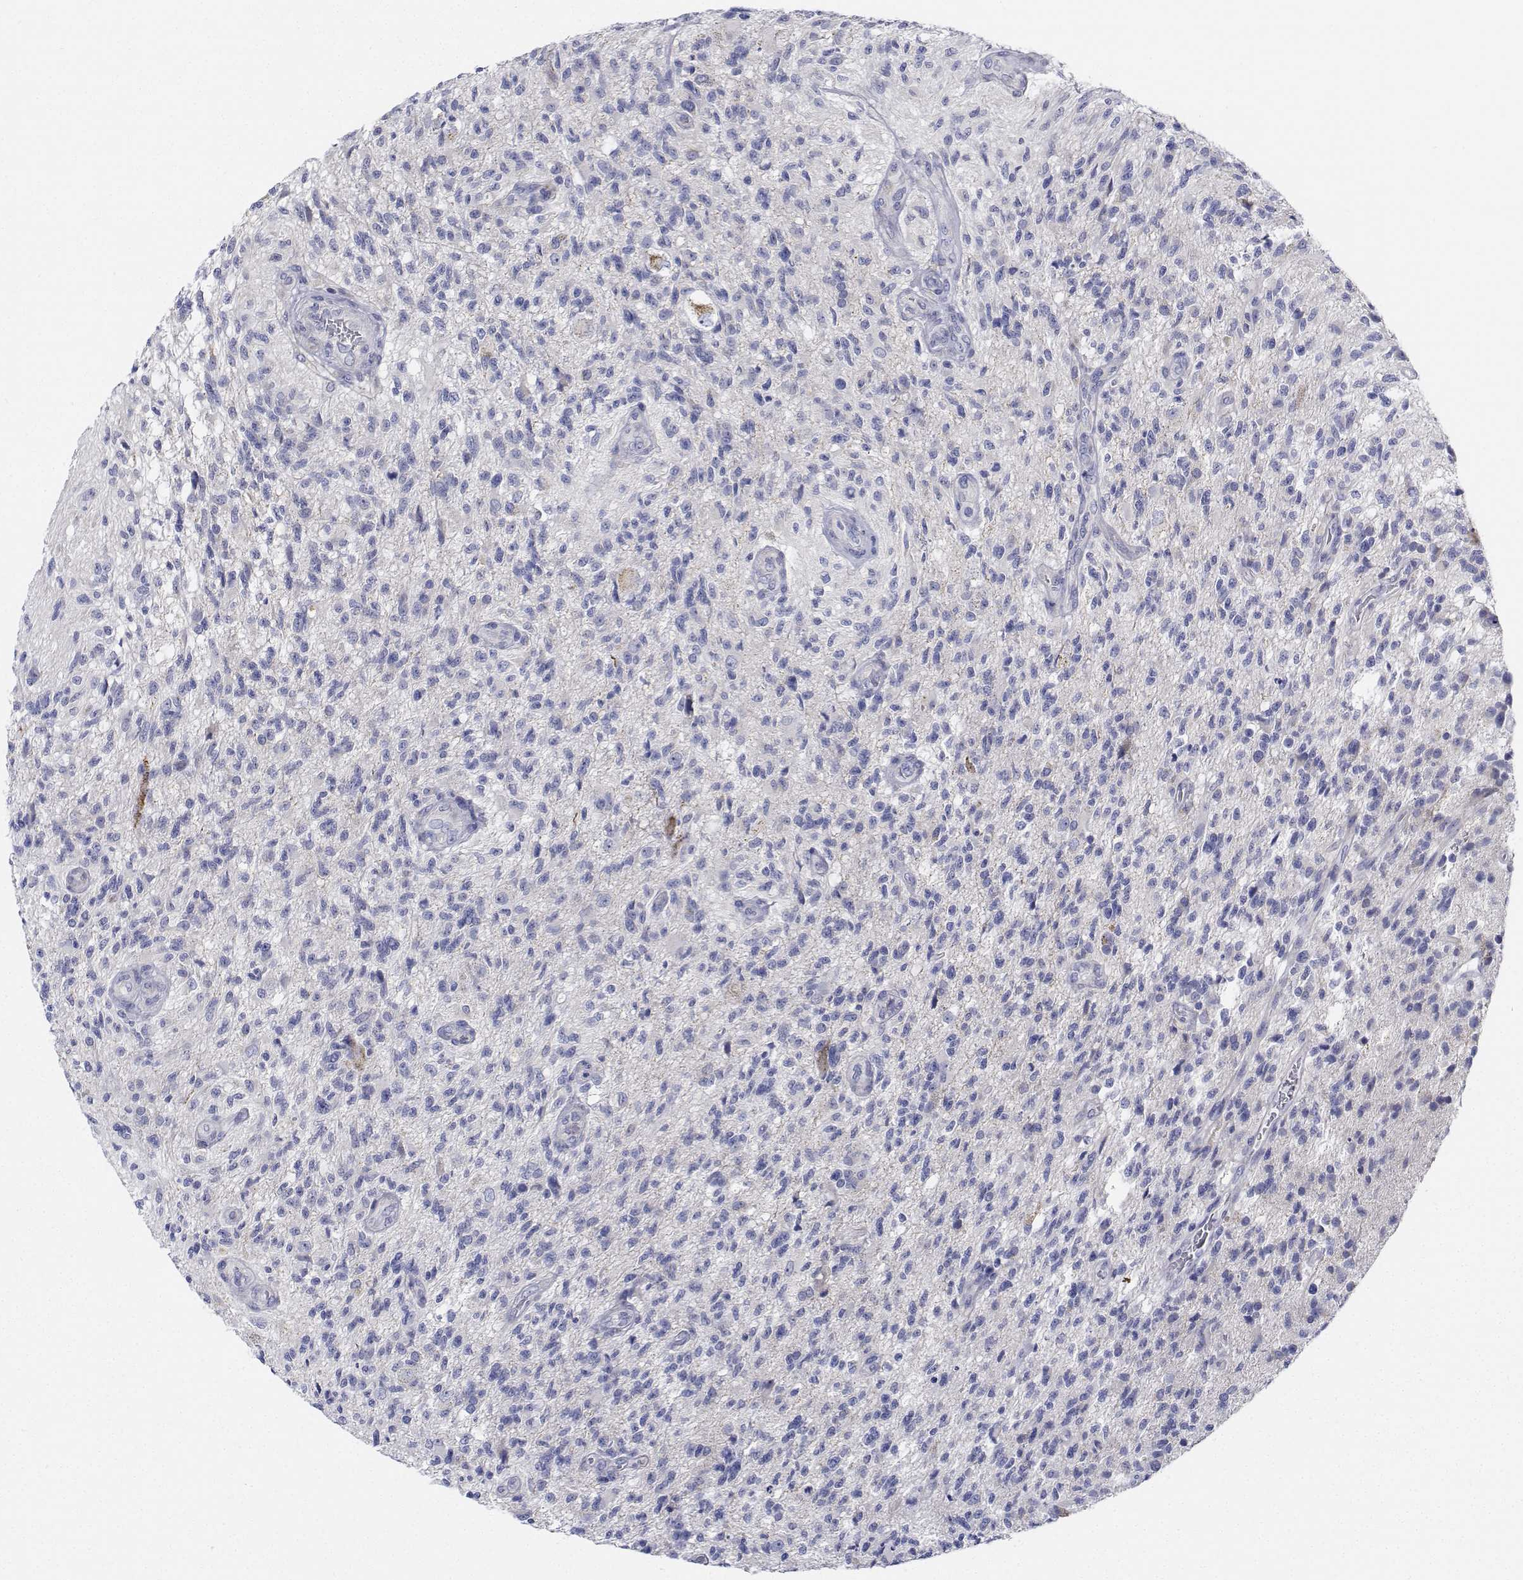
{"staining": {"intensity": "negative", "quantity": "none", "location": "none"}, "tissue": "glioma", "cell_type": "Tumor cells", "image_type": "cancer", "snomed": [{"axis": "morphology", "description": "Glioma, malignant, High grade"}, {"axis": "topography", "description": "Brain"}], "caption": "High power microscopy micrograph of an immunohistochemistry micrograph of glioma, revealing no significant positivity in tumor cells.", "gene": "CDHR3", "patient": {"sex": "male", "age": 56}}